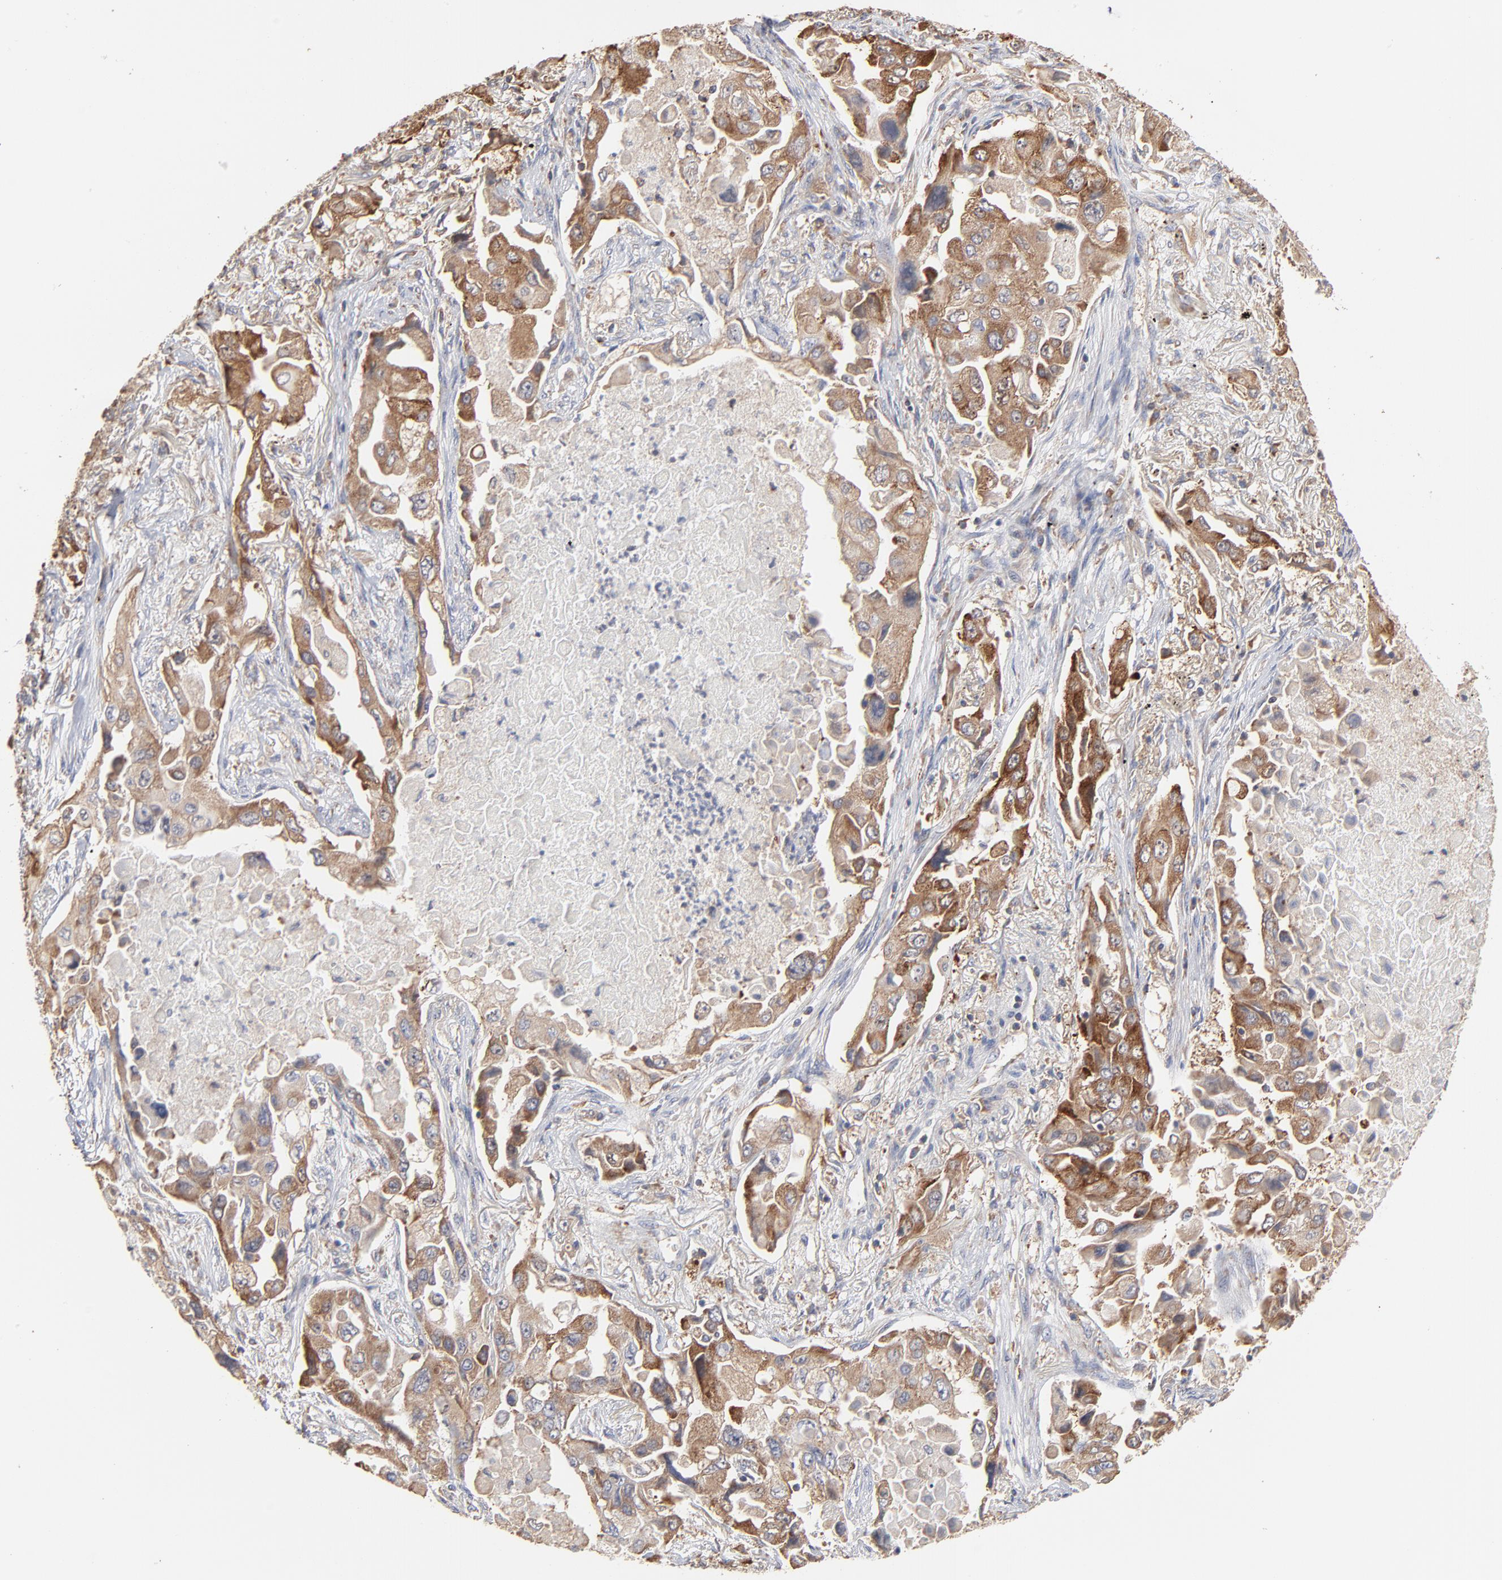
{"staining": {"intensity": "strong", "quantity": ">75%", "location": "cytoplasmic/membranous"}, "tissue": "lung cancer", "cell_type": "Tumor cells", "image_type": "cancer", "snomed": [{"axis": "morphology", "description": "Adenocarcinoma, NOS"}, {"axis": "topography", "description": "Lung"}], "caption": "Lung adenocarcinoma stained with a protein marker exhibits strong staining in tumor cells.", "gene": "RNF213", "patient": {"sex": "female", "age": 65}}